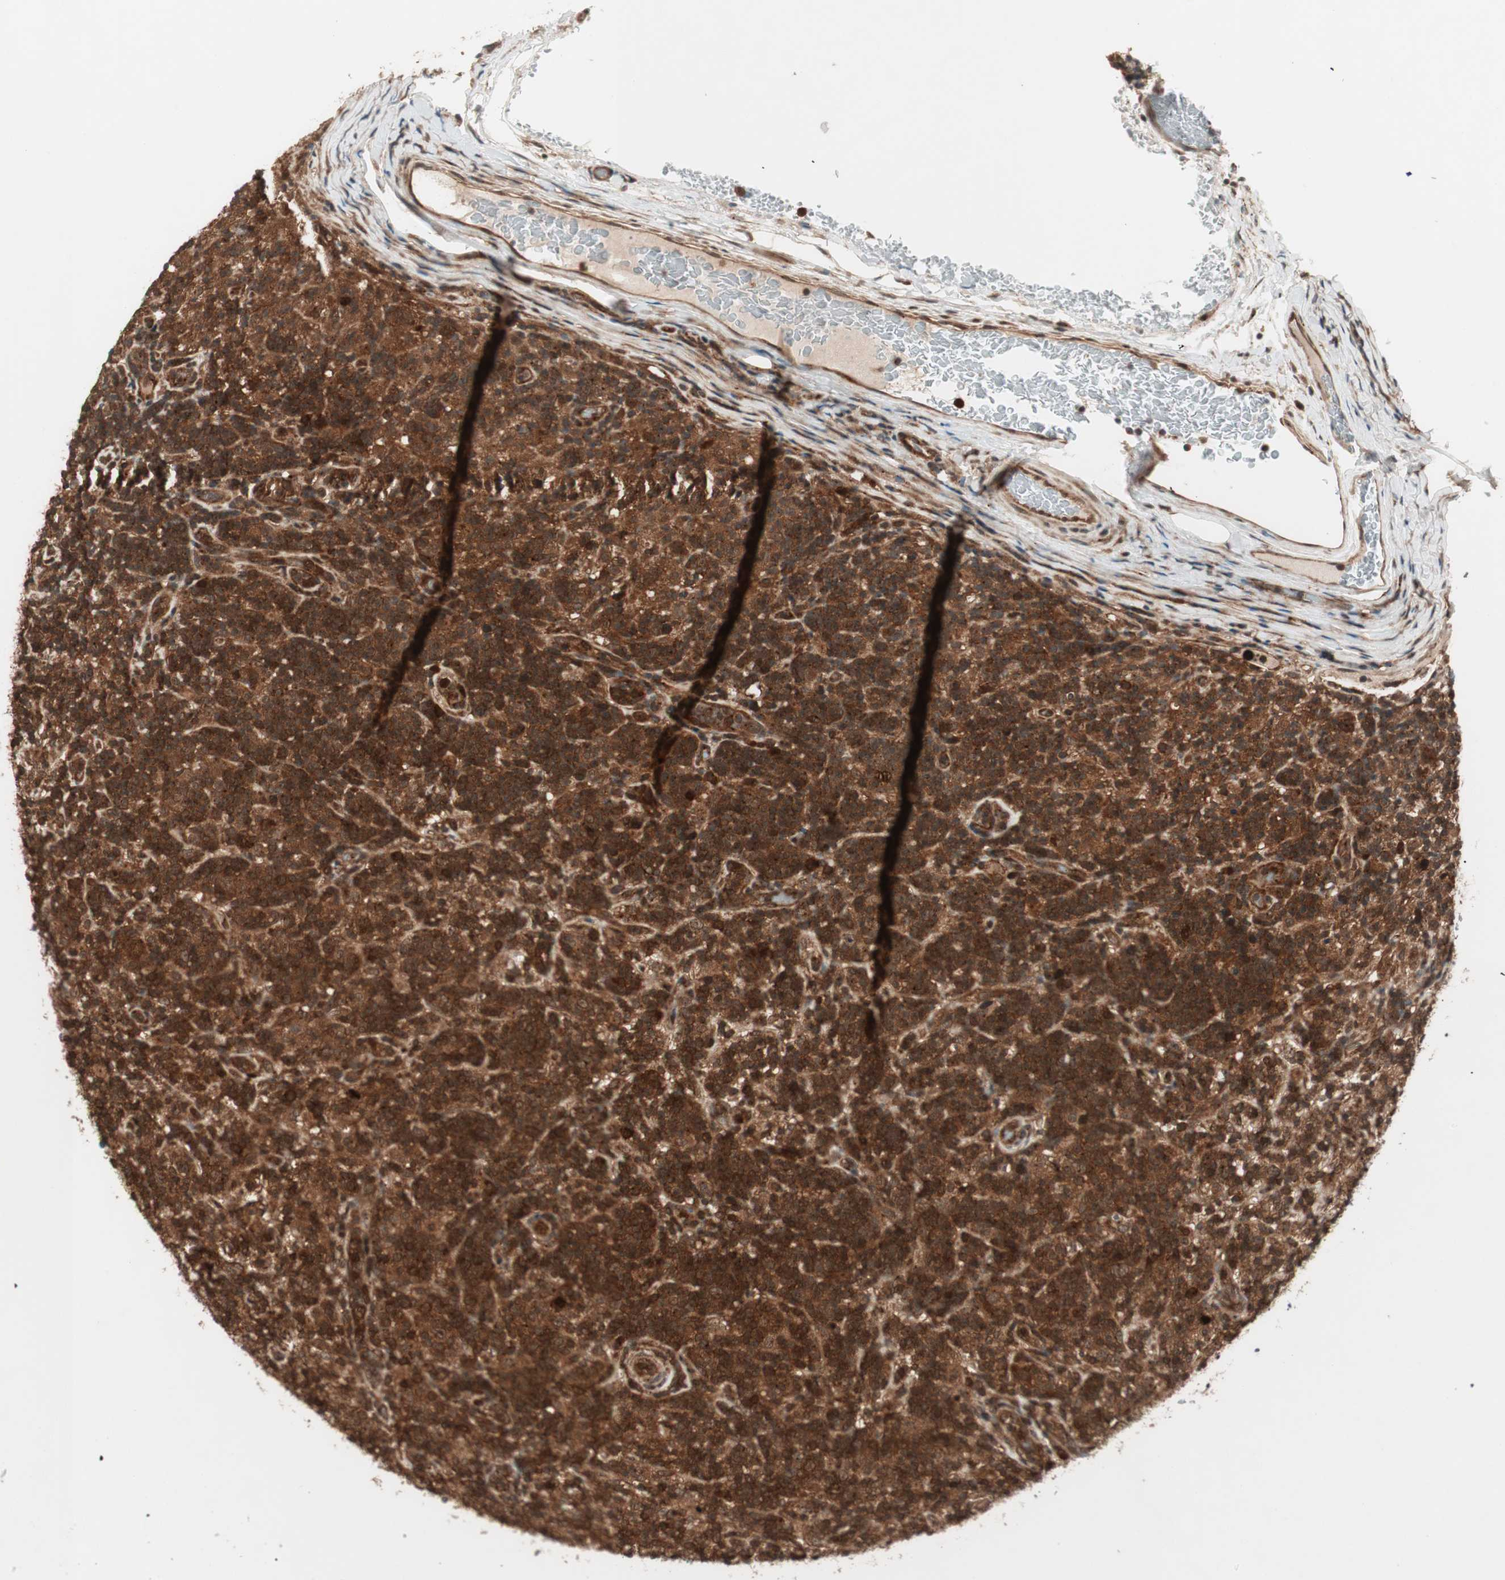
{"staining": {"intensity": "strong", "quantity": ">75%", "location": "cytoplasmic/membranous"}, "tissue": "lymphoma", "cell_type": "Tumor cells", "image_type": "cancer", "snomed": [{"axis": "morphology", "description": "Hodgkin's disease, NOS"}, {"axis": "topography", "description": "Lymph node"}], "caption": "Immunohistochemistry (DAB (3,3'-diaminobenzidine)) staining of lymphoma exhibits strong cytoplasmic/membranous protein expression in about >75% of tumor cells.", "gene": "PRKG2", "patient": {"sex": "male", "age": 70}}